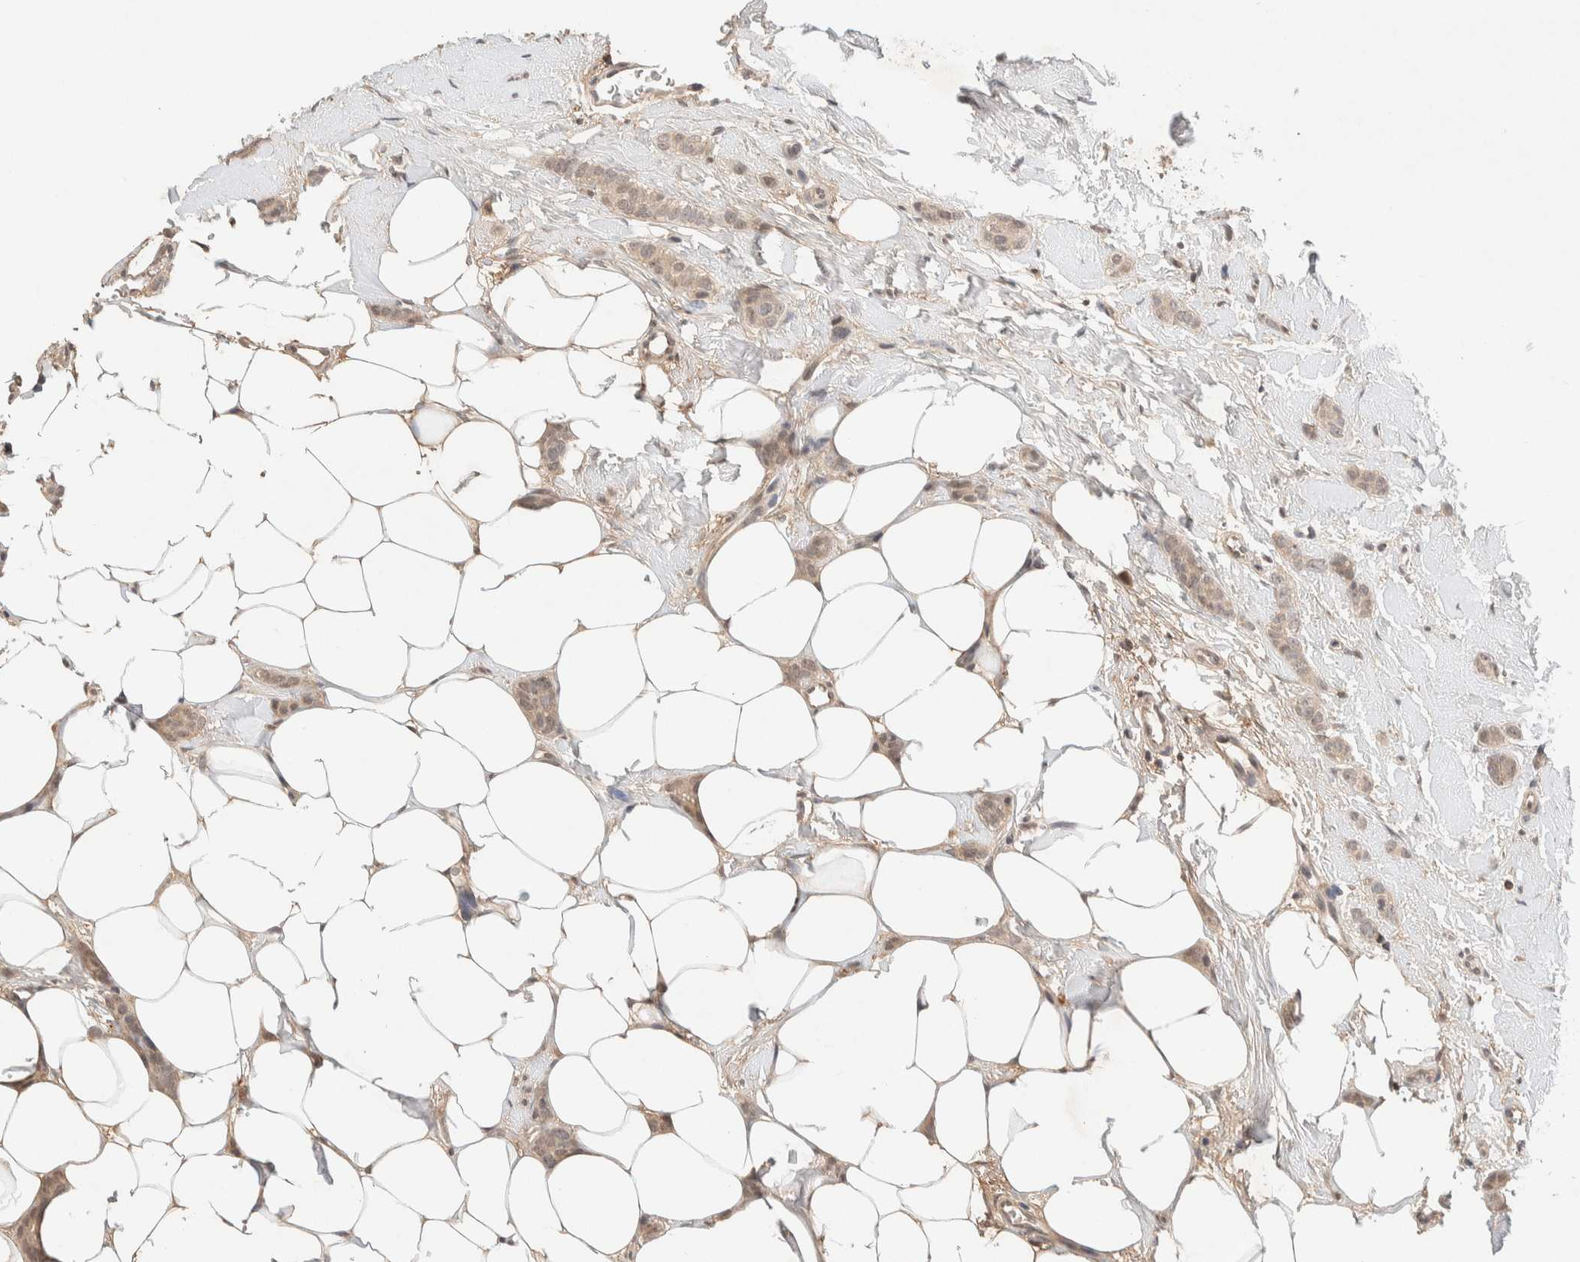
{"staining": {"intensity": "weak", "quantity": ">75%", "location": "cytoplasmic/membranous,nuclear"}, "tissue": "breast cancer", "cell_type": "Tumor cells", "image_type": "cancer", "snomed": [{"axis": "morphology", "description": "Lobular carcinoma"}, {"axis": "topography", "description": "Skin"}, {"axis": "topography", "description": "Breast"}], "caption": "Human breast cancer stained for a protein (brown) reveals weak cytoplasmic/membranous and nuclear positive expression in approximately >75% of tumor cells.", "gene": "THRA", "patient": {"sex": "female", "age": 46}}